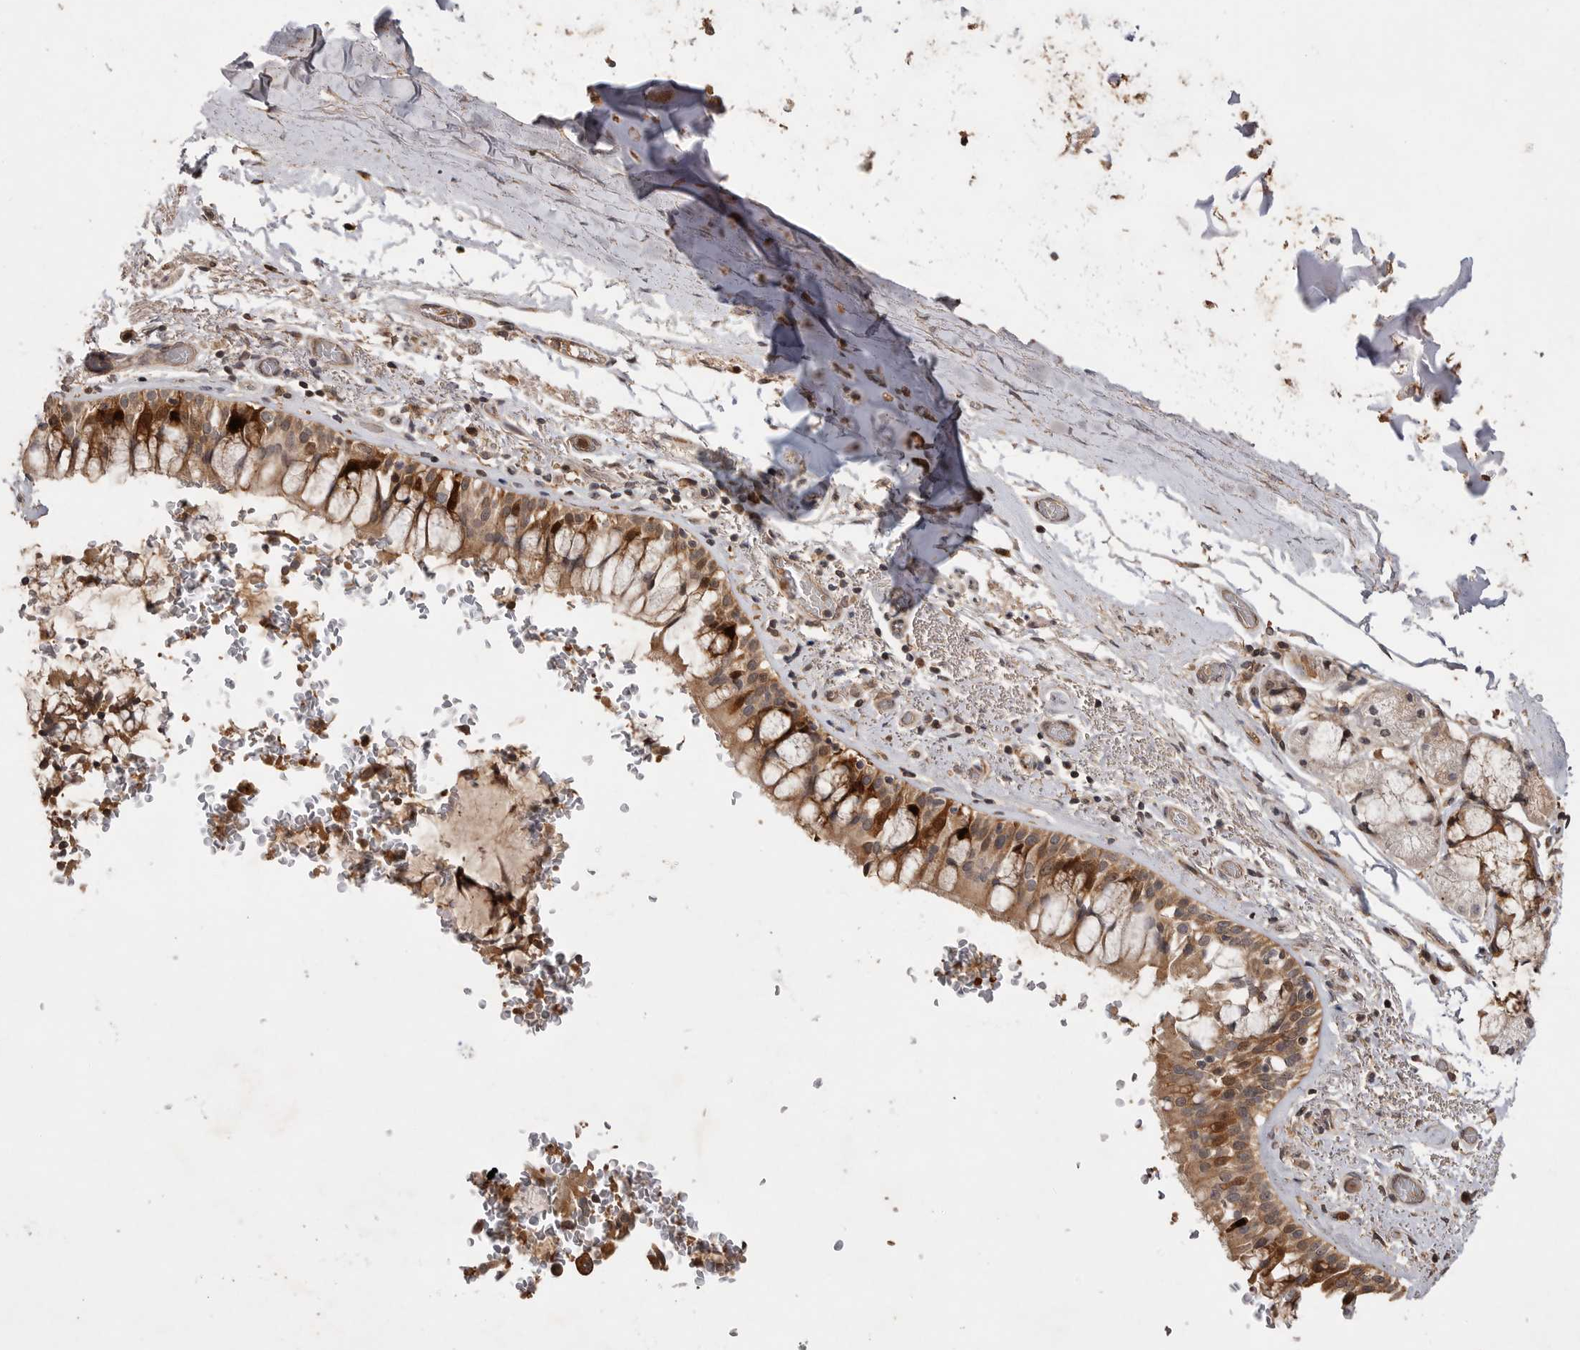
{"staining": {"intensity": "moderate", "quantity": ">75%", "location": "cytoplasmic/membranous,nuclear"}, "tissue": "bronchus", "cell_type": "Respiratory epithelial cells", "image_type": "normal", "snomed": [{"axis": "morphology", "description": "Normal tissue, NOS"}, {"axis": "morphology", "description": "Inflammation, NOS"}, {"axis": "topography", "description": "Cartilage tissue"}, {"axis": "topography", "description": "Bronchus"}, {"axis": "topography", "description": "Lung"}], "caption": "Protein staining reveals moderate cytoplasmic/membranous,nuclear expression in approximately >75% of respiratory epithelial cells in unremarkable bronchus. (brown staining indicates protein expression, while blue staining denotes nuclei).", "gene": "VN1R4", "patient": {"sex": "female", "age": 64}}